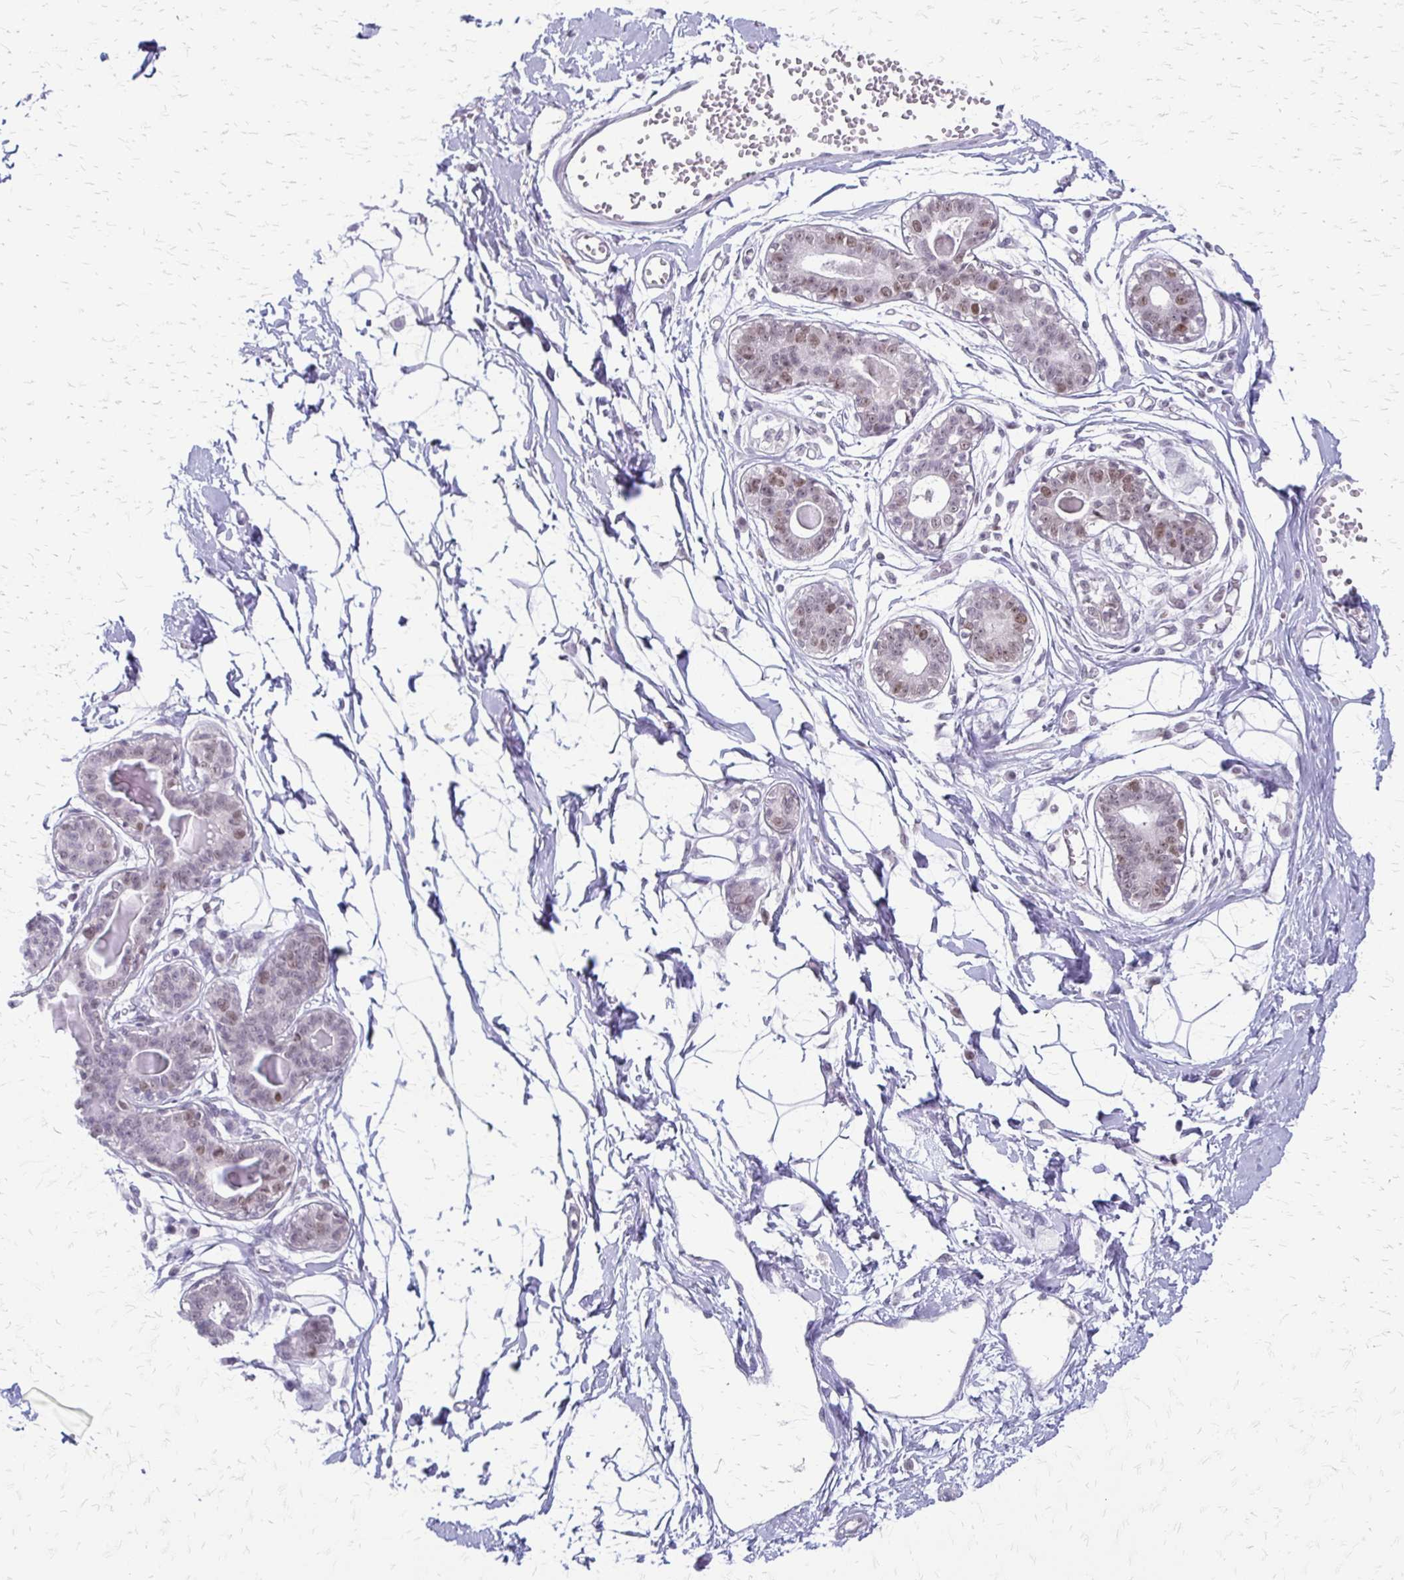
{"staining": {"intensity": "negative", "quantity": "none", "location": "none"}, "tissue": "breast", "cell_type": "Adipocytes", "image_type": "normal", "snomed": [{"axis": "morphology", "description": "Normal tissue, NOS"}, {"axis": "topography", "description": "Breast"}], "caption": "Immunohistochemistry (IHC) photomicrograph of benign breast: human breast stained with DAB (3,3'-diaminobenzidine) displays no significant protein staining in adipocytes.", "gene": "EED", "patient": {"sex": "female", "age": 45}}